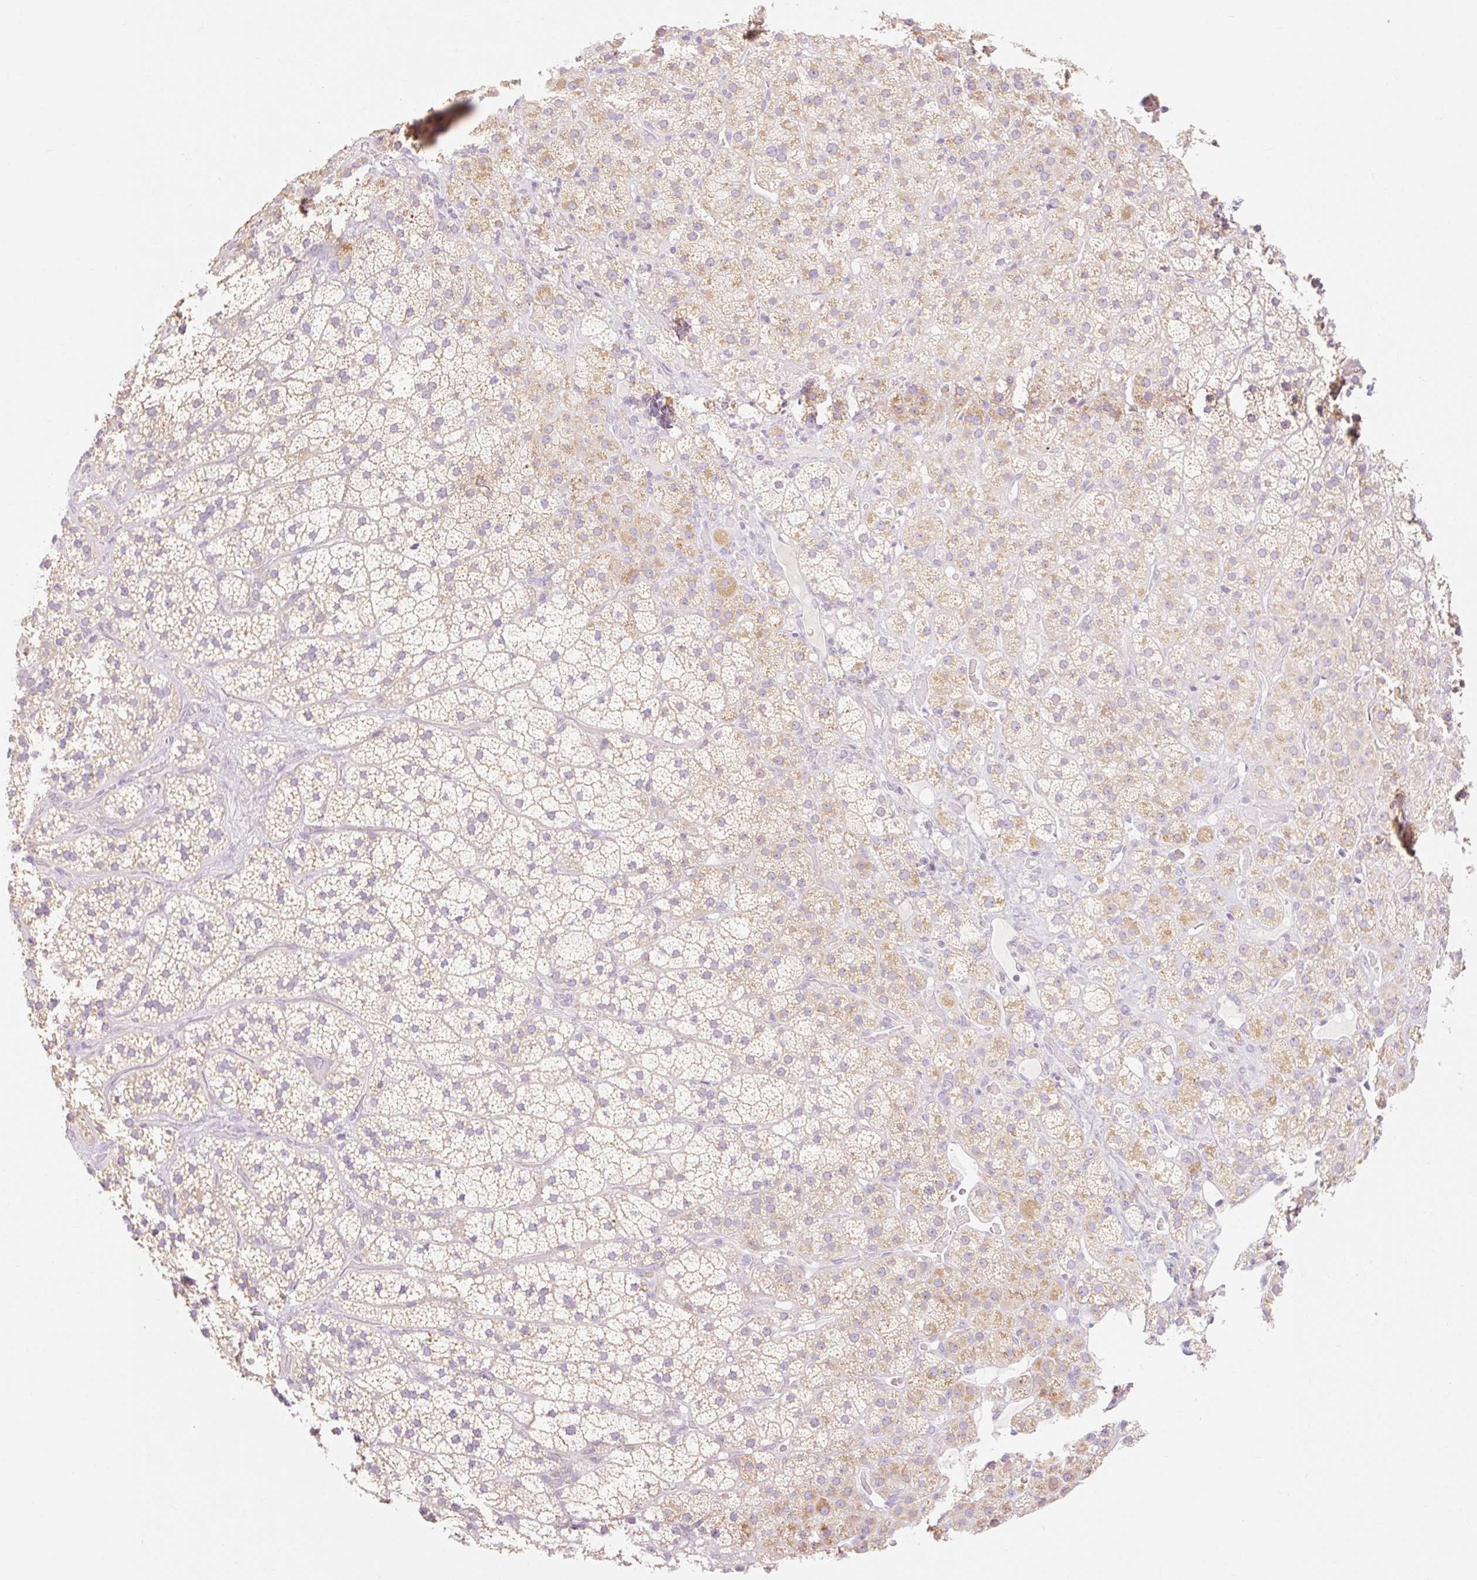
{"staining": {"intensity": "weak", "quantity": "25%-75%", "location": "cytoplasmic/membranous"}, "tissue": "adrenal gland", "cell_type": "Glandular cells", "image_type": "normal", "snomed": [{"axis": "morphology", "description": "Normal tissue, NOS"}, {"axis": "topography", "description": "Adrenal gland"}], "caption": "This micrograph reveals immunohistochemistry staining of unremarkable adrenal gland, with low weak cytoplasmic/membranous expression in about 25%-75% of glandular cells.", "gene": "MYO1D", "patient": {"sex": "male", "age": 57}}